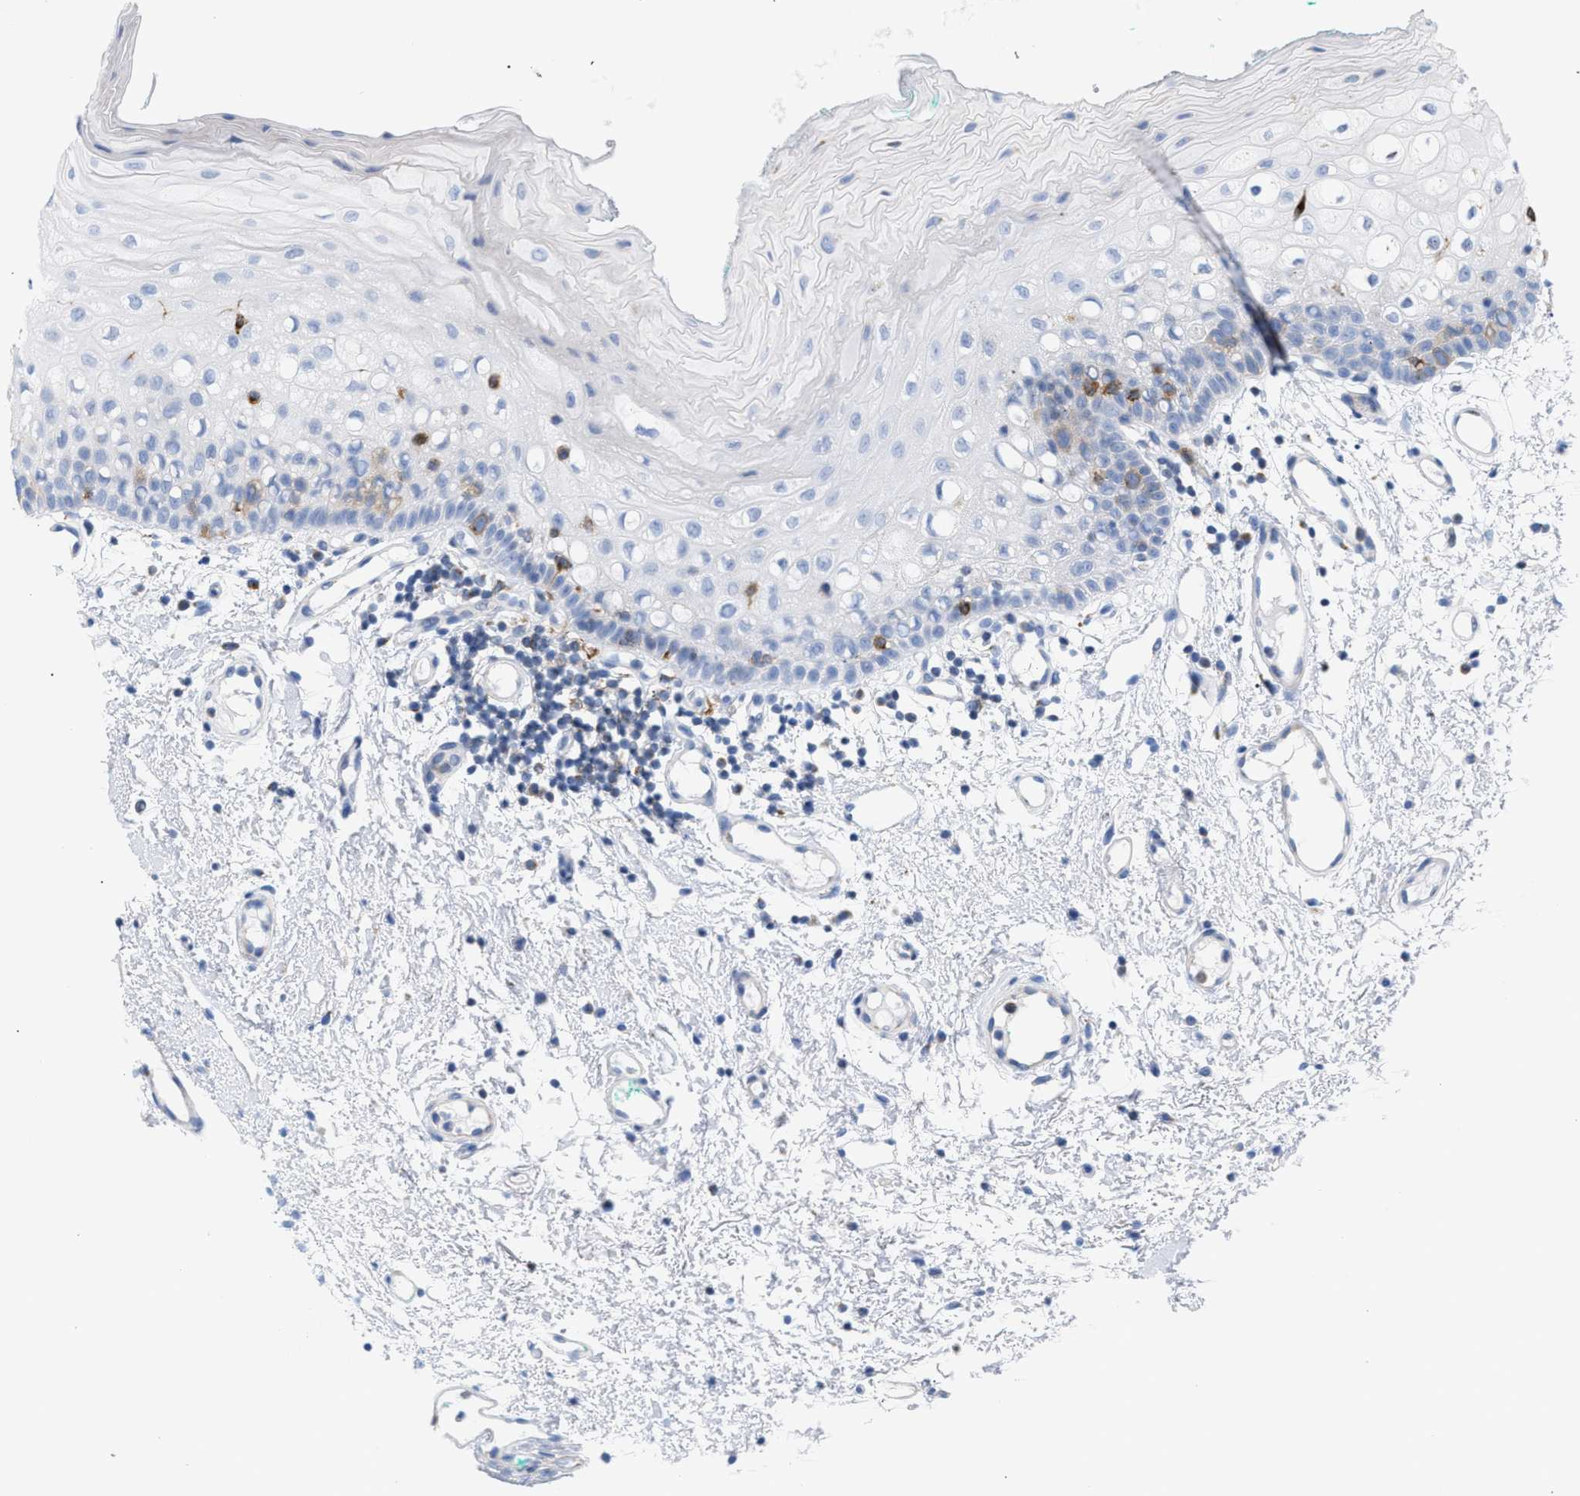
{"staining": {"intensity": "moderate", "quantity": "<25%", "location": "cytoplasmic/membranous"}, "tissue": "oral mucosa", "cell_type": "Squamous epithelial cells", "image_type": "normal", "snomed": [{"axis": "morphology", "description": "Normal tissue, NOS"}, {"axis": "morphology", "description": "Squamous cell carcinoma, NOS"}, {"axis": "topography", "description": "Oral tissue"}, {"axis": "topography", "description": "Salivary gland"}, {"axis": "topography", "description": "Head-Neck"}], "caption": "This histopathology image displays immunohistochemistry (IHC) staining of unremarkable oral mucosa, with low moderate cytoplasmic/membranous staining in approximately <25% of squamous epithelial cells.", "gene": "TACC3", "patient": {"sex": "female", "age": 62}}